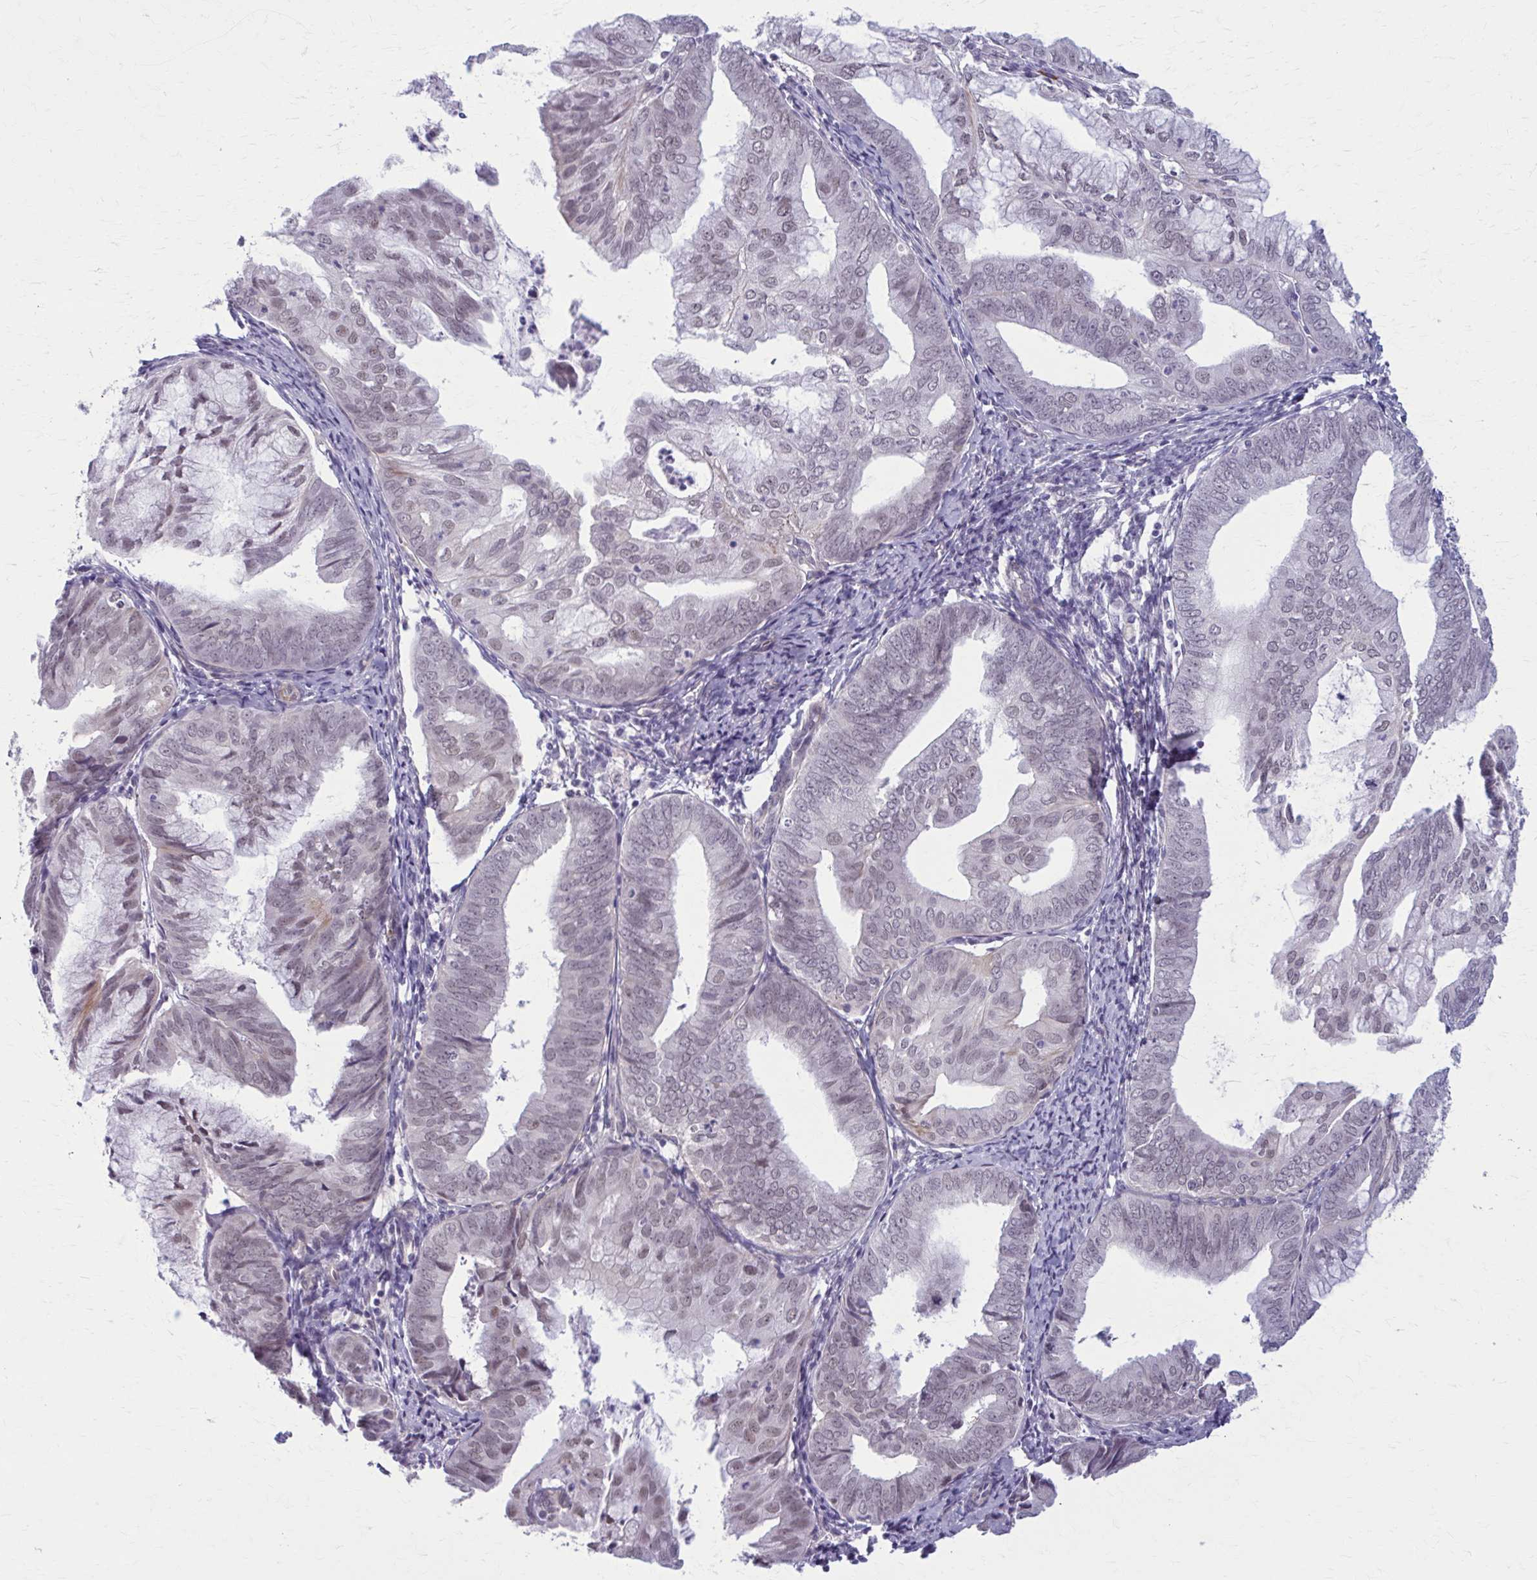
{"staining": {"intensity": "weak", "quantity": "<25%", "location": "nuclear"}, "tissue": "endometrial cancer", "cell_type": "Tumor cells", "image_type": "cancer", "snomed": [{"axis": "morphology", "description": "Adenocarcinoma, NOS"}, {"axis": "topography", "description": "Endometrium"}], "caption": "The IHC histopathology image has no significant positivity in tumor cells of adenocarcinoma (endometrial) tissue.", "gene": "NUMBL", "patient": {"sex": "female", "age": 75}}